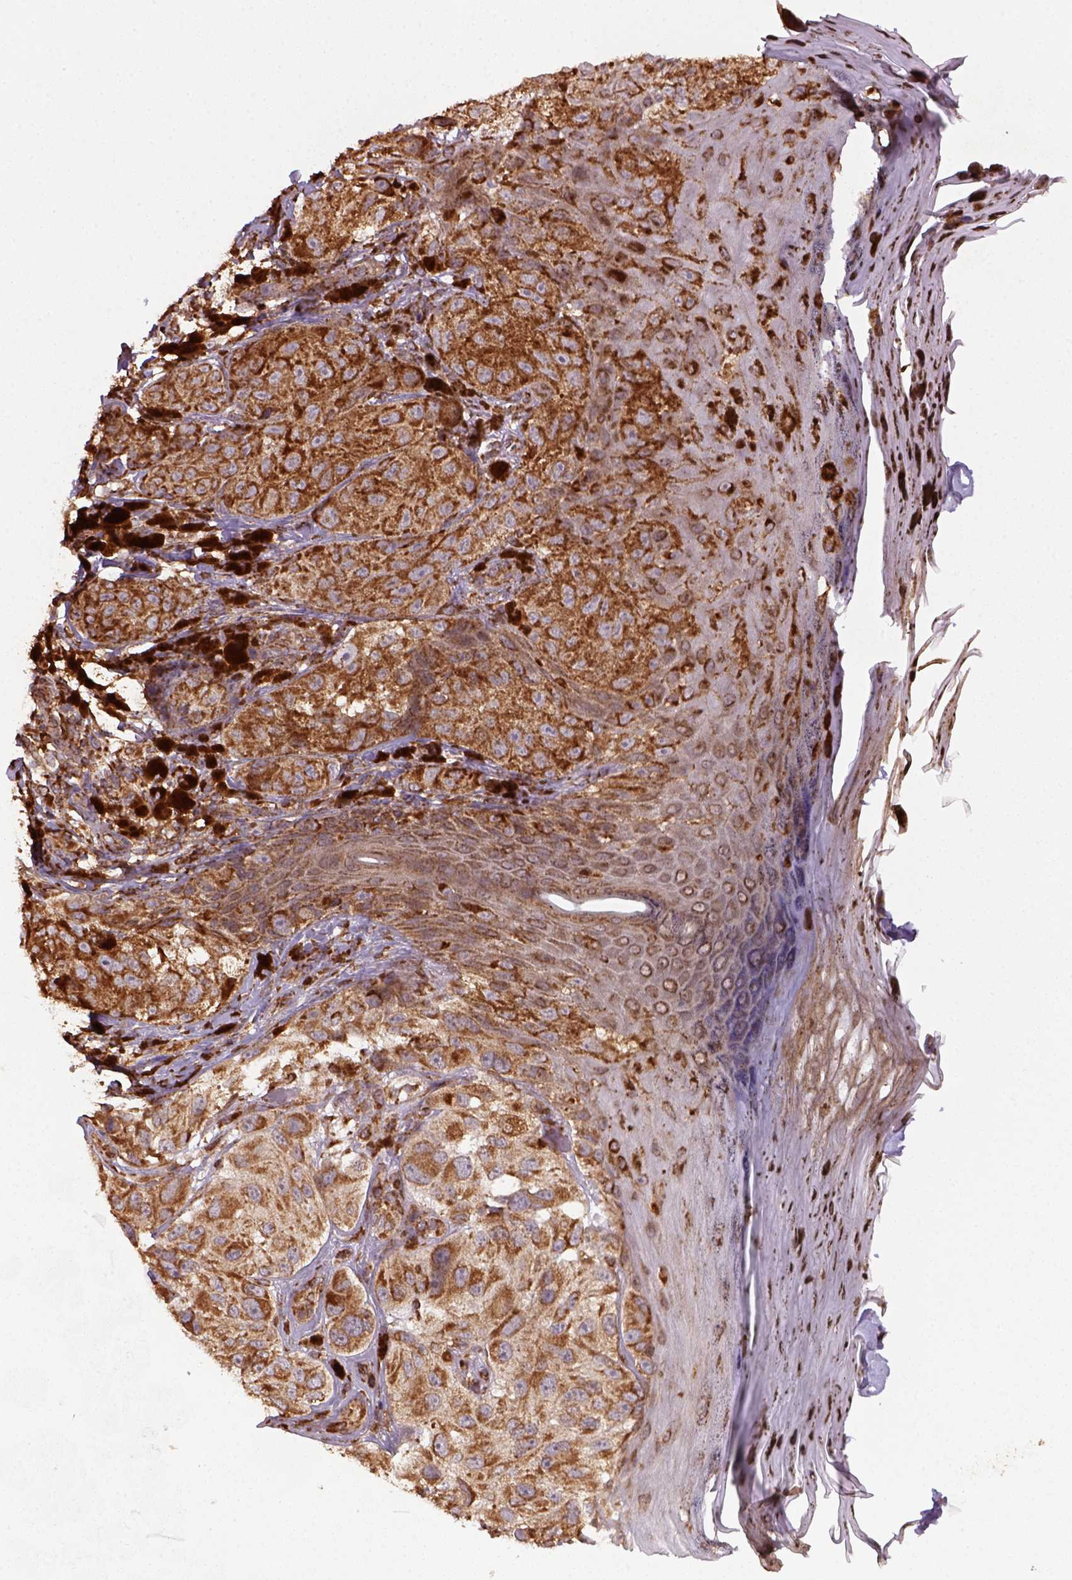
{"staining": {"intensity": "strong", "quantity": ">75%", "location": "cytoplasmic/membranous"}, "tissue": "melanoma", "cell_type": "Tumor cells", "image_type": "cancer", "snomed": [{"axis": "morphology", "description": "Malignant melanoma, NOS"}, {"axis": "topography", "description": "Skin"}], "caption": "The image reveals immunohistochemical staining of melanoma. There is strong cytoplasmic/membranous positivity is seen in about >75% of tumor cells. (DAB IHC with brightfield microscopy, high magnification).", "gene": "MAPK8IP3", "patient": {"sex": "male", "age": 36}}